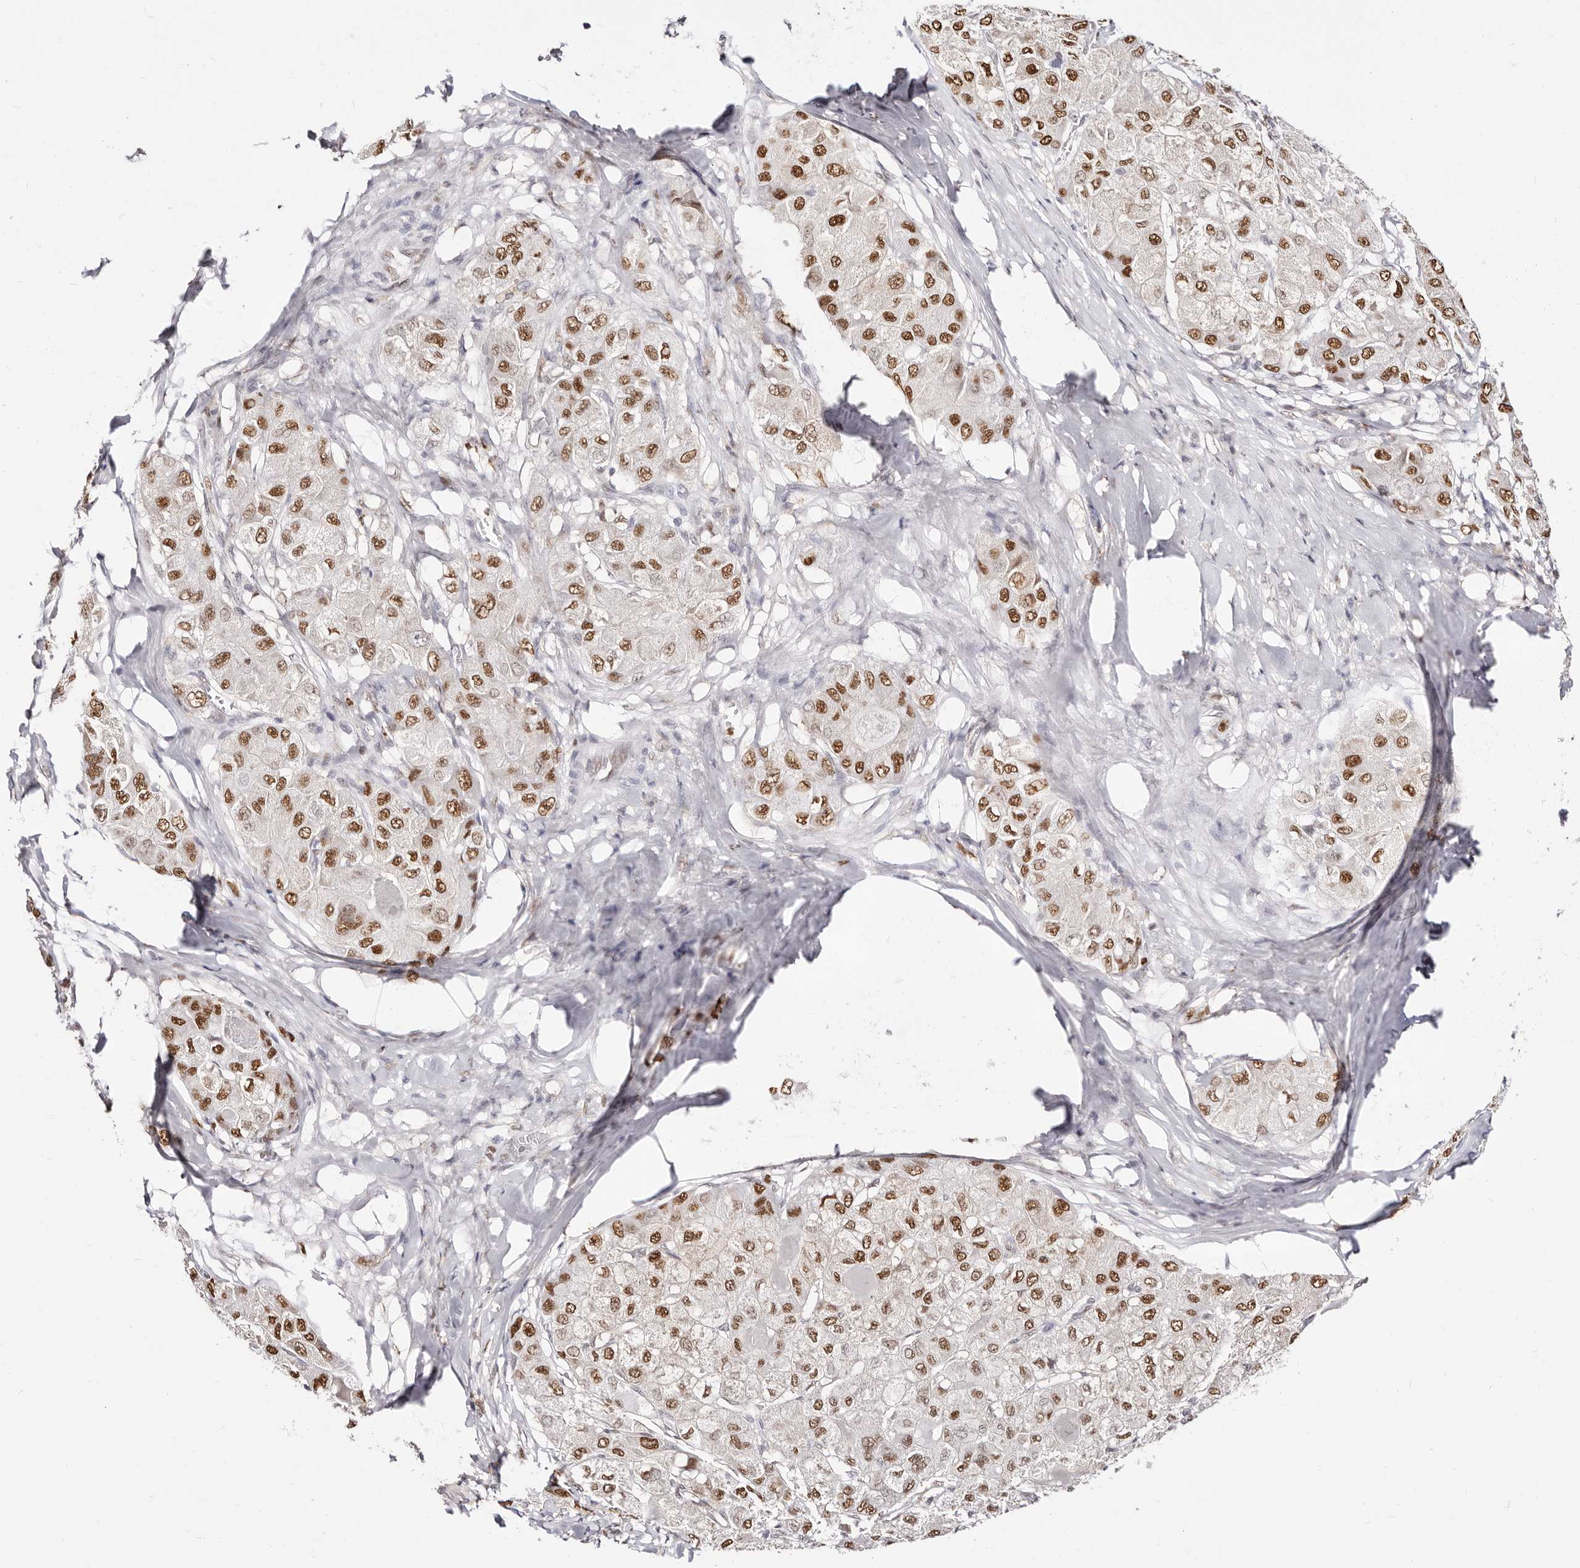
{"staining": {"intensity": "moderate", "quantity": ">75%", "location": "nuclear"}, "tissue": "liver cancer", "cell_type": "Tumor cells", "image_type": "cancer", "snomed": [{"axis": "morphology", "description": "Carcinoma, Hepatocellular, NOS"}, {"axis": "topography", "description": "Liver"}], "caption": "A micrograph of liver cancer stained for a protein shows moderate nuclear brown staining in tumor cells. (Stains: DAB in brown, nuclei in blue, Microscopy: brightfield microscopy at high magnification).", "gene": "TKT", "patient": {"sex": "male", "age": 80}}